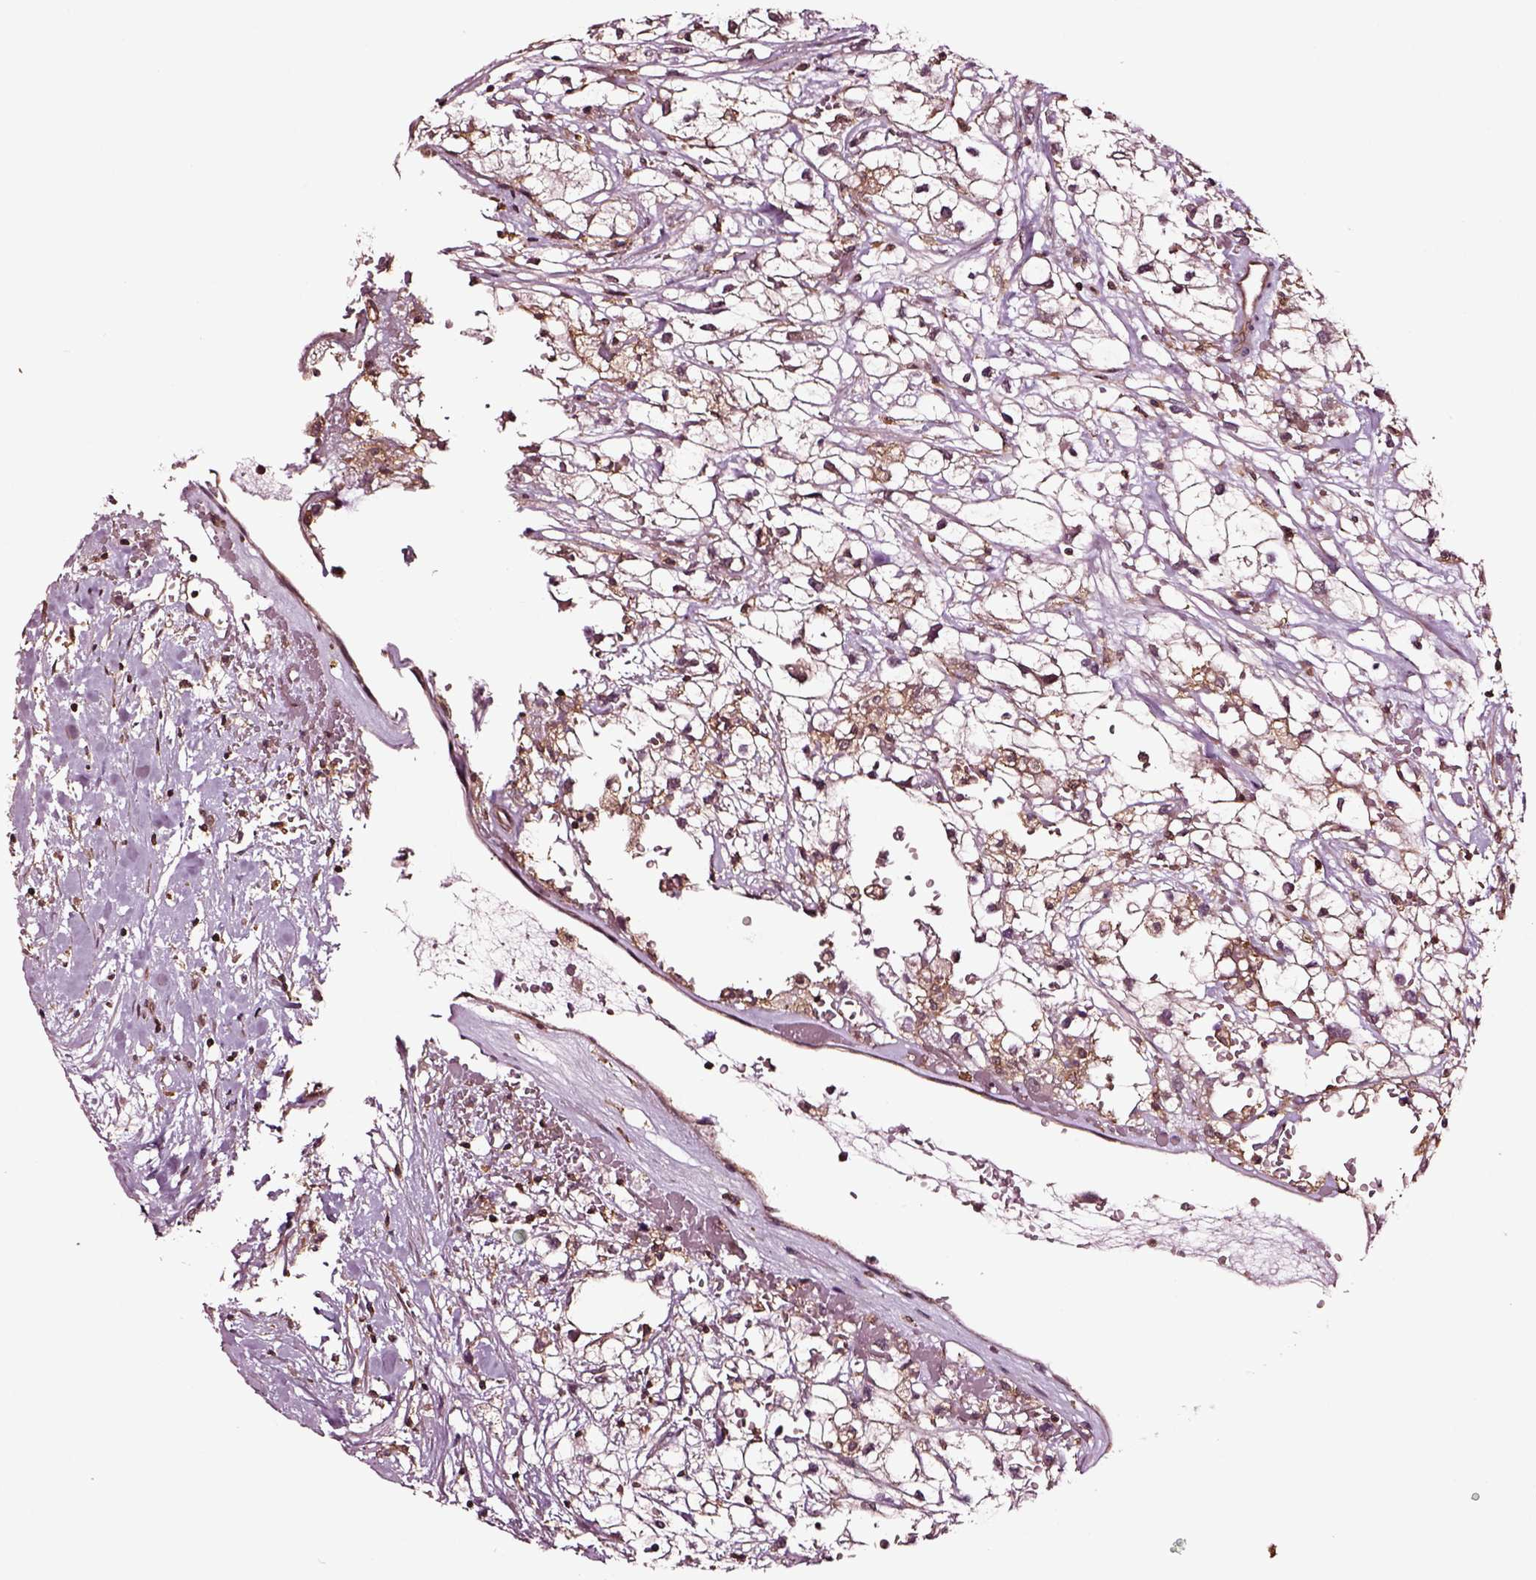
{"staining": {"intensity": "moderate", "quantity": ">75%", "location": "cytoplasmic/membranous"}, "tissue": "renal cancer", "cell_type": "Tumor cells", "image_type": "cancer", "snomed": [{"axis": "morphology", "description": "Adenocarcinoma, NOS"}, {"axis": "topography", "description": "Kidney"}], "caption": "Protein analysis of renal cancer tissue exhibits moderate cytoplasmic/membranous positivity in about >75% of tumor cells. The staining is performed using DAB (3,3'-diaminobenzidine) brown chromogen to label protein expression. The nuclei are counter-stained blue using hematoxylin.", "gene": "RASSF5", "patient": {"sex": "male", "age": 59}}